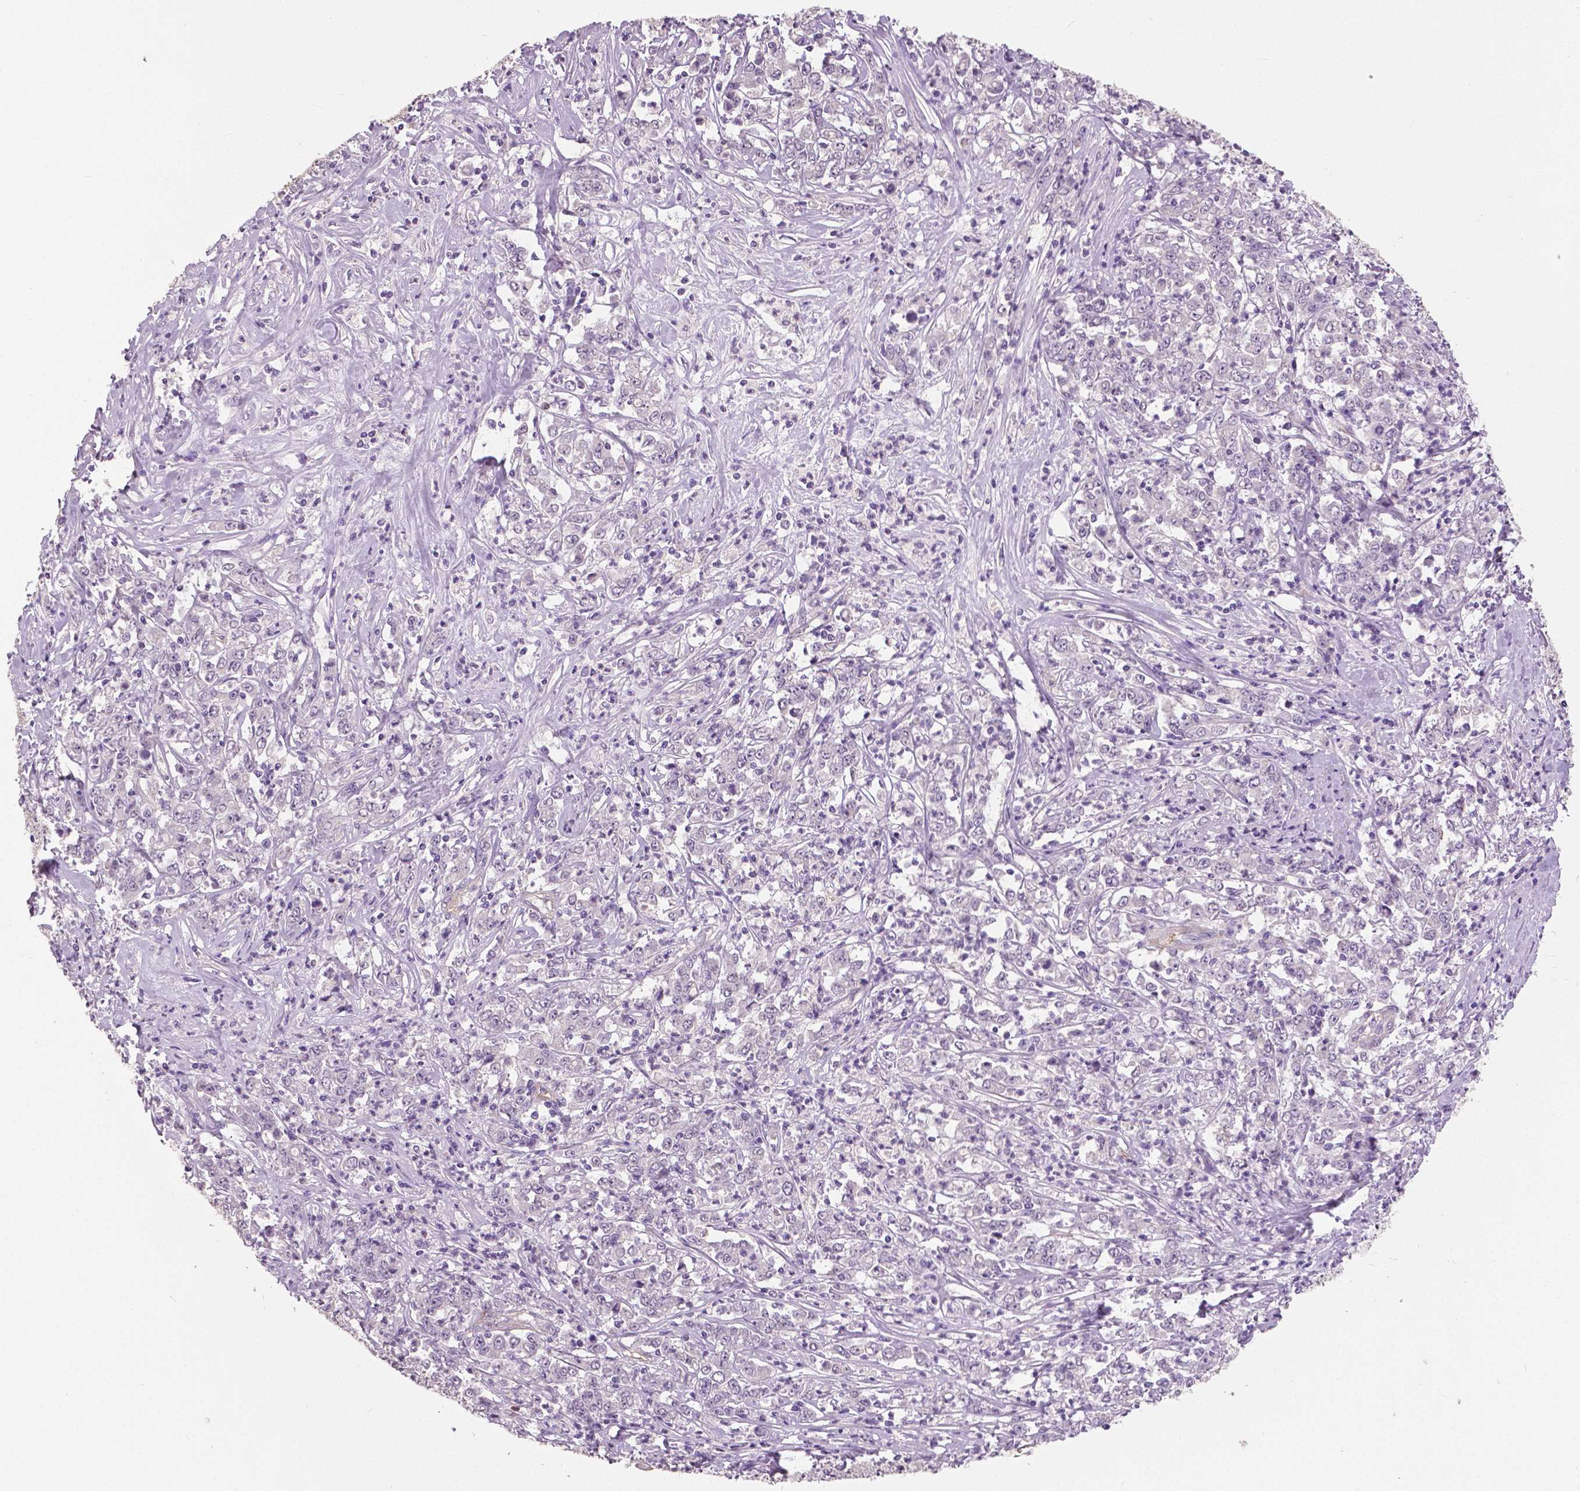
{"staining": {"intensity": "negative", "quantity": "none", "location": "none"}, "tissue": "stomach cancer", "cell_type": "Tumor cells", "image_type": "cancer", "snomed": [{"axis": "morphology", "description": "Adenocarcinoma, NOS"}, {"axis": "topography", "description": "Stomach, lower"}], "caption": "Tumor cells are negative for brown protein staining in stomach cancer.", "gene": "FOXA1", "patient": {"sex": "female", "age": 71}}